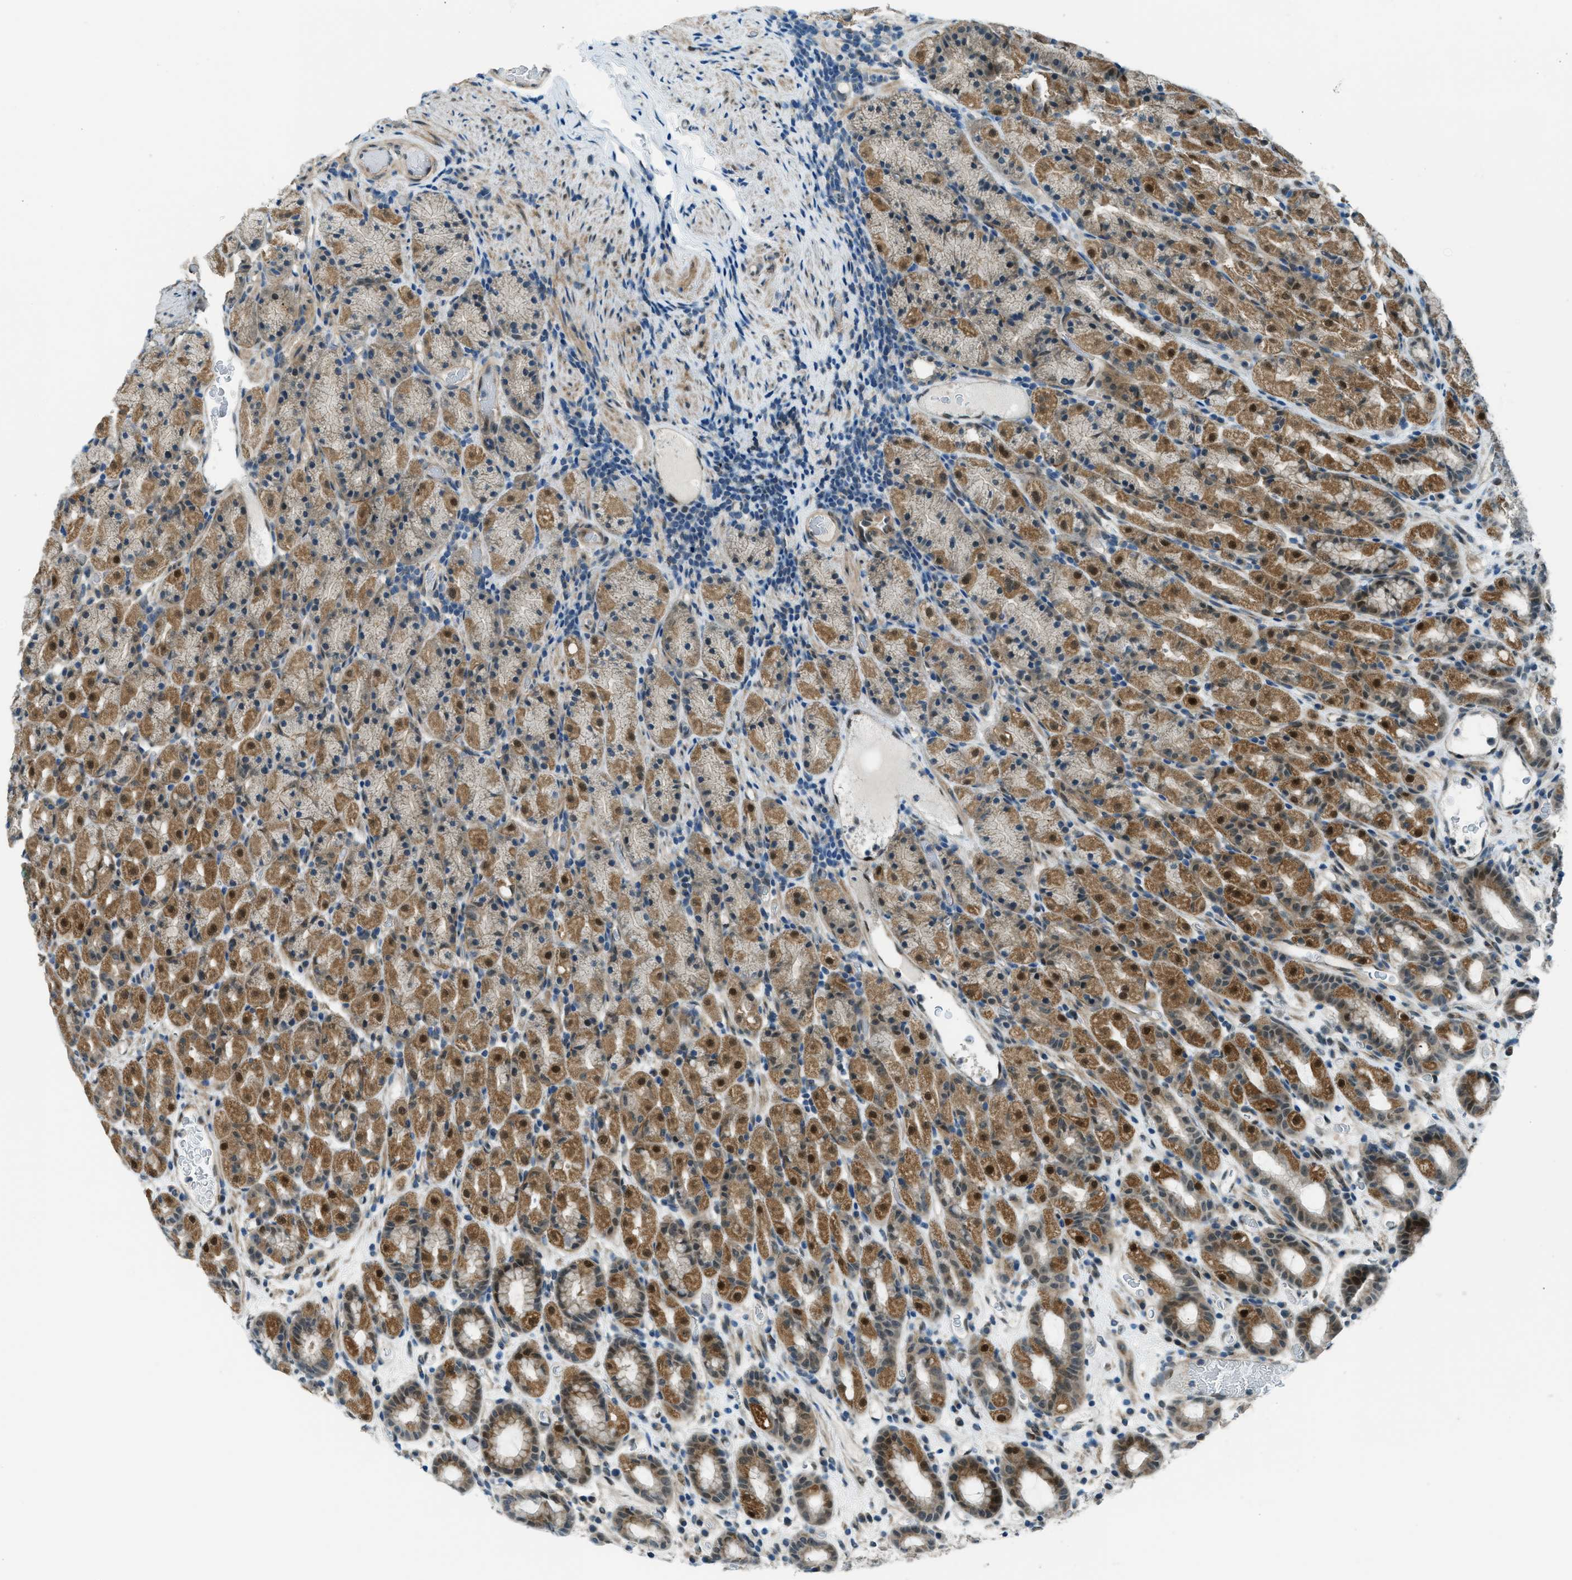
{"staining": {"intensity": "moderate", "quantity": "25%-75%", "location": "cytoplasmic/membranous,nuclear"}, "tissue": "stomach", "cell_type": "Glandular cells", "image_type": "normal", "snomed": [{"axis": "morphology", "description": "Normal tissue, NOS"}, {"axis": "topography", "description": "Stomach, upper"}], "caption": "High-power microscopy captured an immunohistochemistry (IHC) image of benign stomach, revealing moderate cytoplasmic/membranous,nuclear expression in about 25%-75% of glandular cells.", "gene": "NPEPL1", "patient": {"sex": "male", "age": 68}}